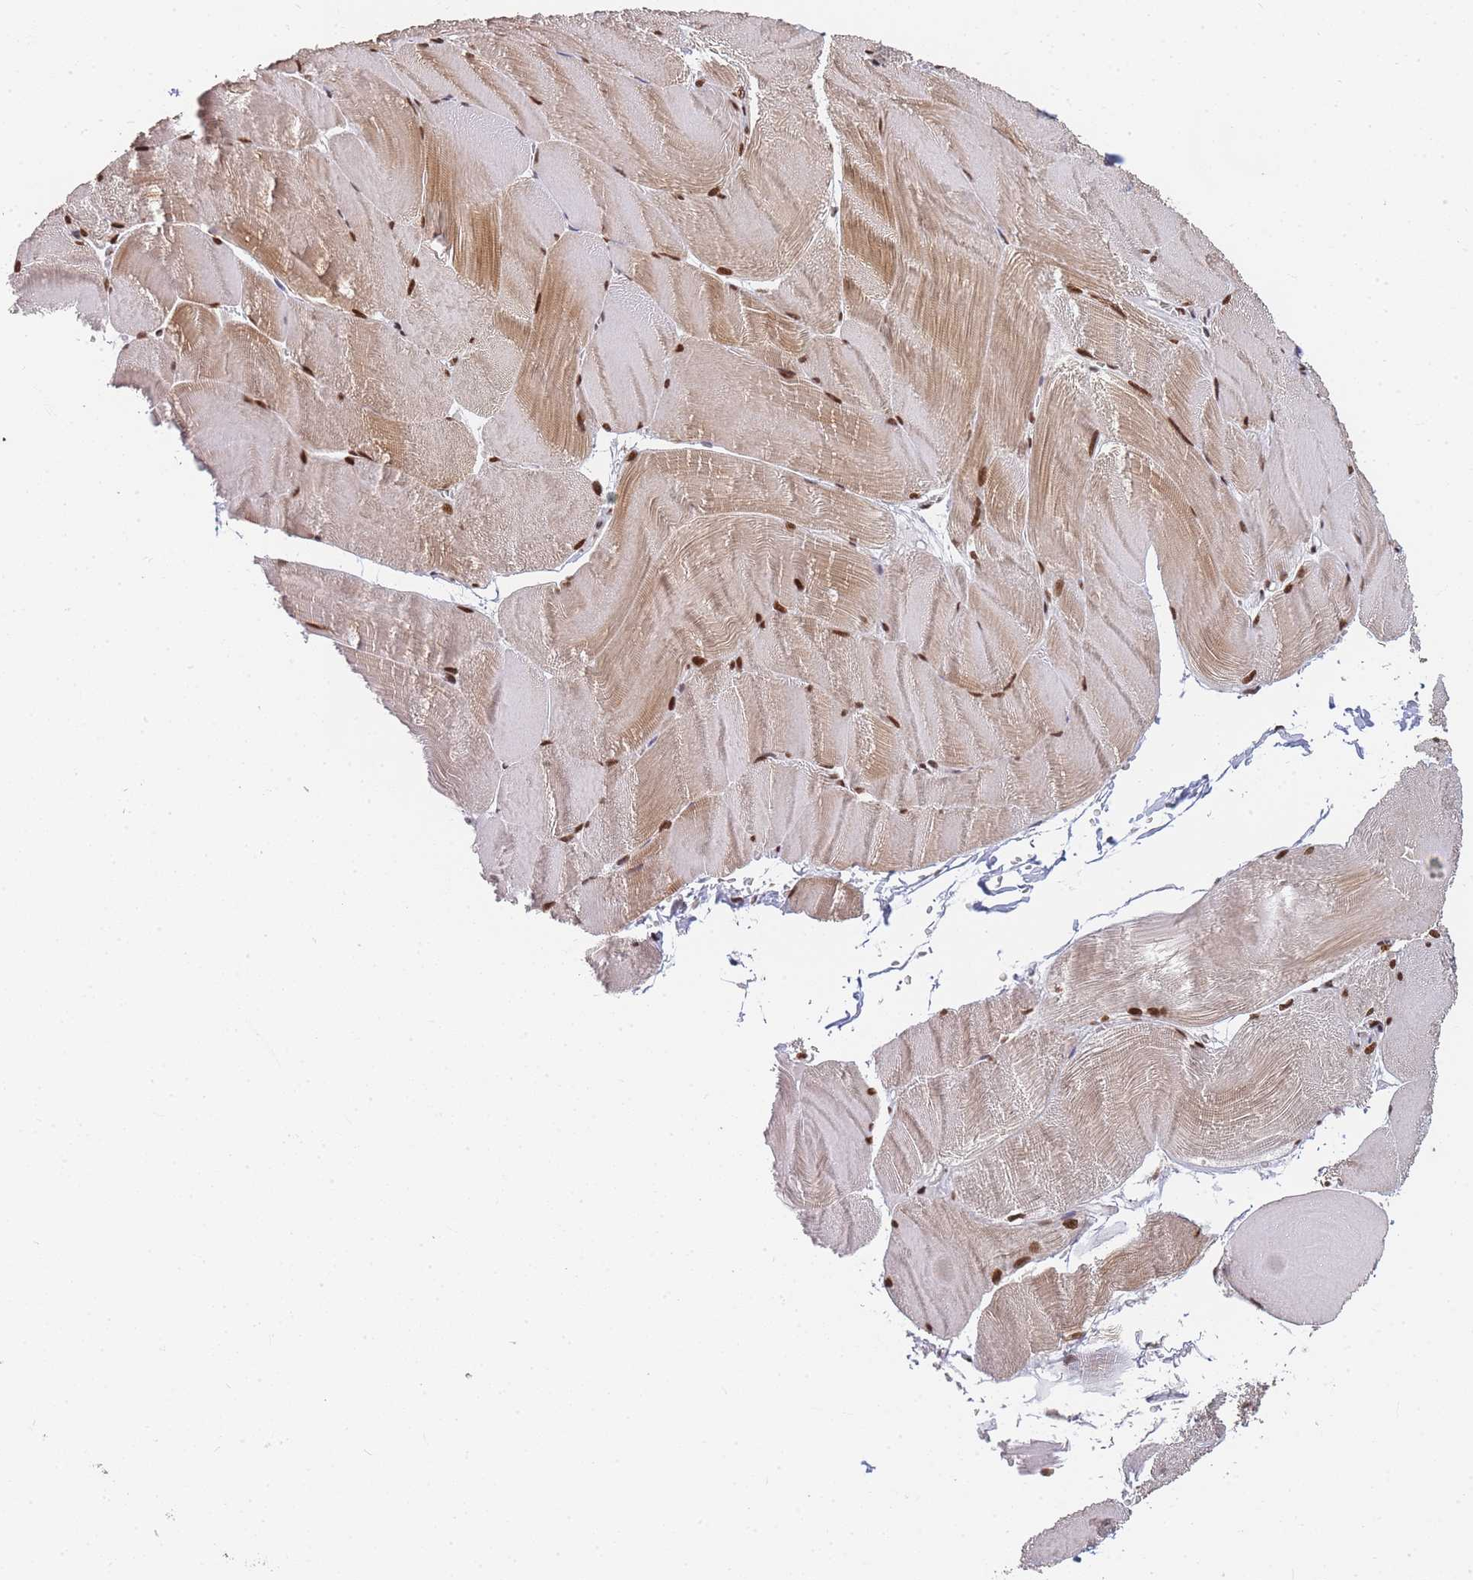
{"staining": {"intensity": "strong", "quantity": ">75%", "location": "cytoplasmic/membranous,nuclear"}, "tissue": "skeletal muscle", "cell_type": "Myocytes", "image_type": "normal", "snomed": [{"axis": "morphology", "description": "Normal tissue, NOS"}, {"axis": "morphology", "description": "Basal cell carcinoma"}, {"axis": "topography", "description": "Skeletal muscle"}], "caption": "Immunohistochemical staining of unremarkable skeletal muscle reveals high levels of strong cytoplasmic/membranous,nuclear positivity in about >75% of myocytes.", "gene": "PRKDC", "patient": {"sex": "female", "age": 64}}